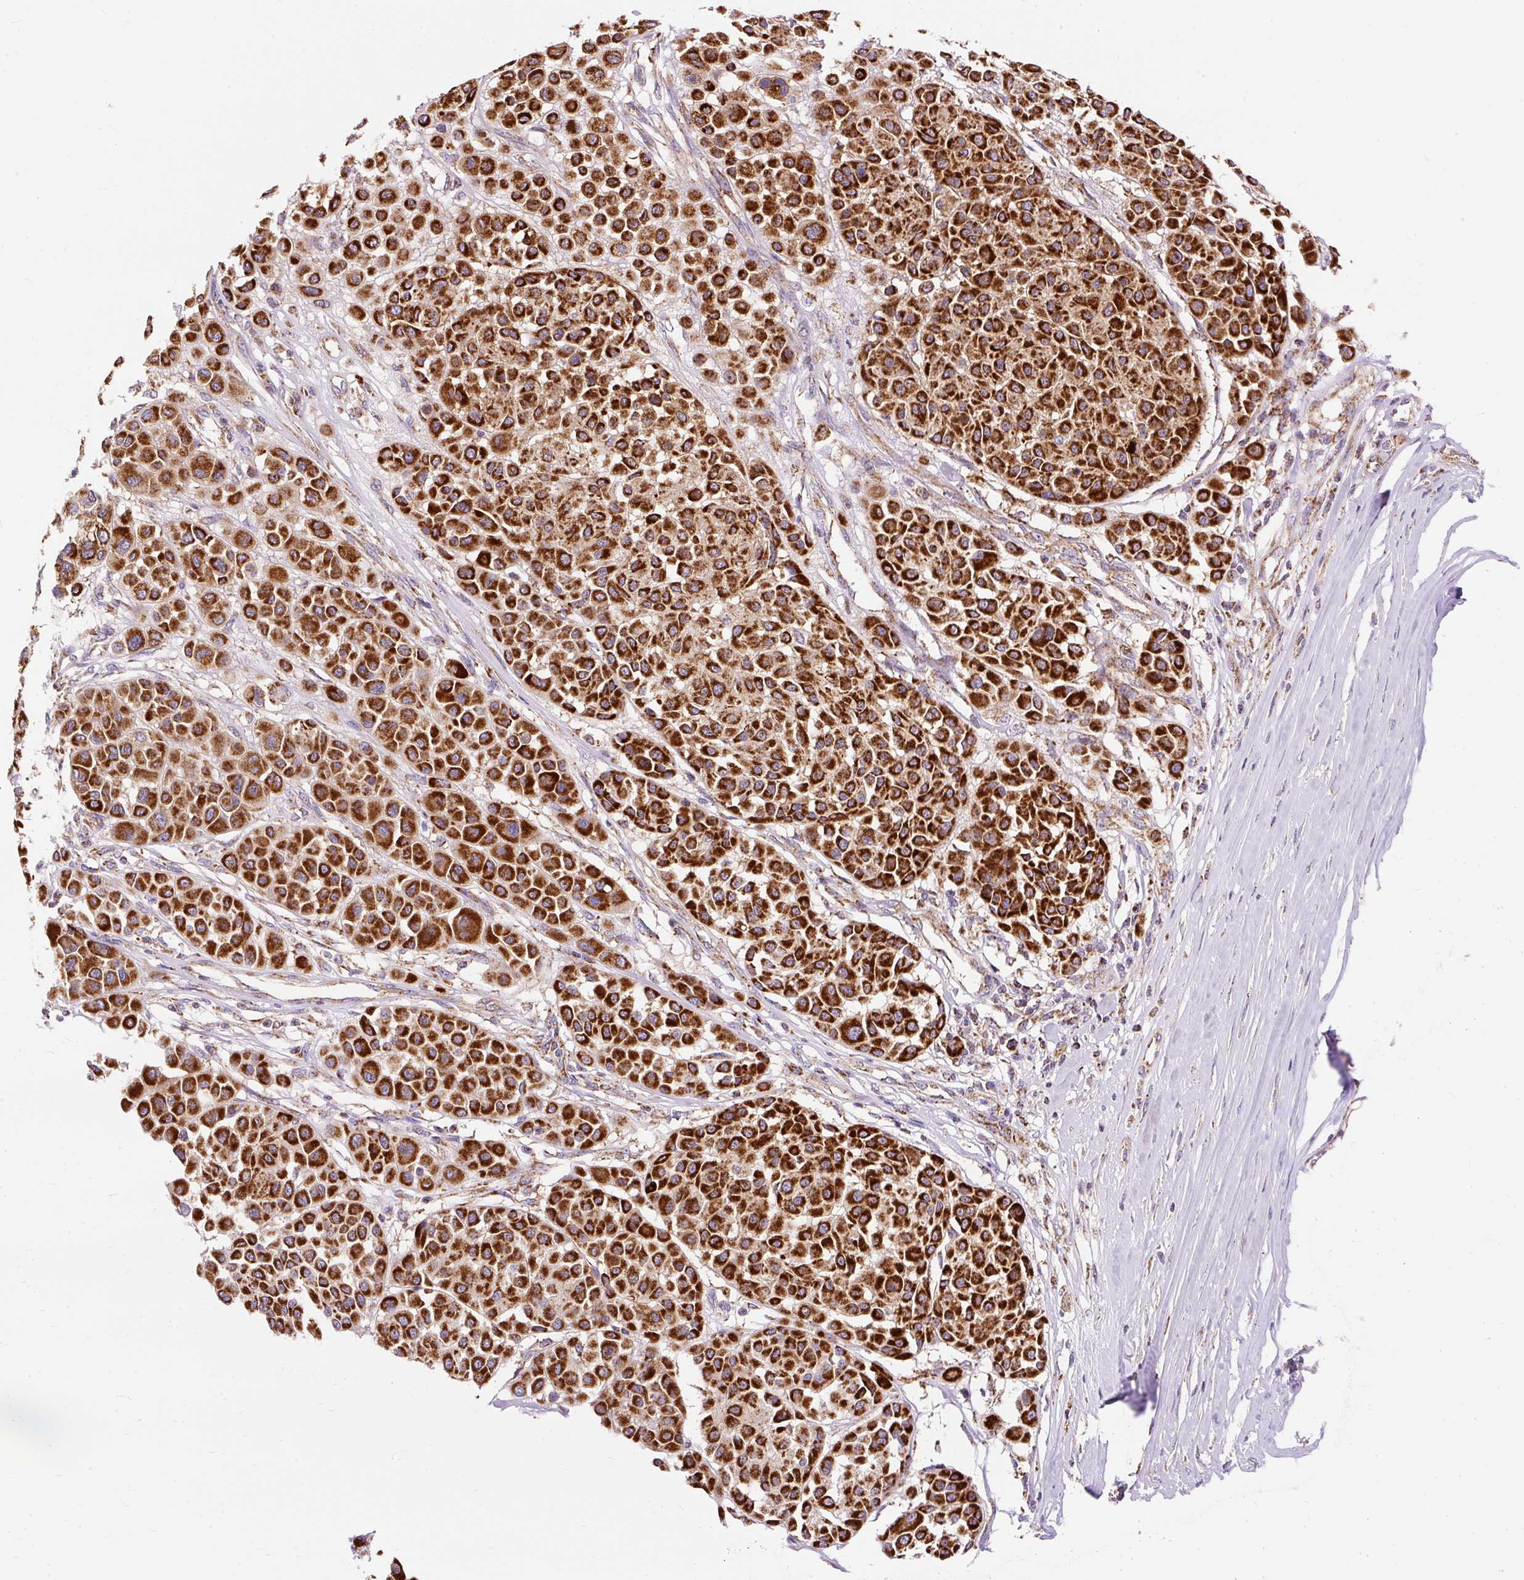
{"staining": {"intensity": "strong", "quantity": ">75%", "location": "cytoplasmic/membranous"}, "tissue": "melanoma", "cell_type": "Tumor cells", "image_type": "cancer", "snomed": [{"axis": "morphology", "description": "Malignant melanoma, Metastatic site"}, {"axis": "topography", "description": "Soft tissue"}], "caption": "Immunohistochemistry (IHC) (DAB) staining of human malignant melanoma (metastatic site) shows strong cytoplasmic/membranous protein staining in about >75% of tumor cells. (DAB IHC, brown staining for protein, blue staining for nuclei).", "gene": "CEP290", "patient": {"sex": "male", "age": 41}}